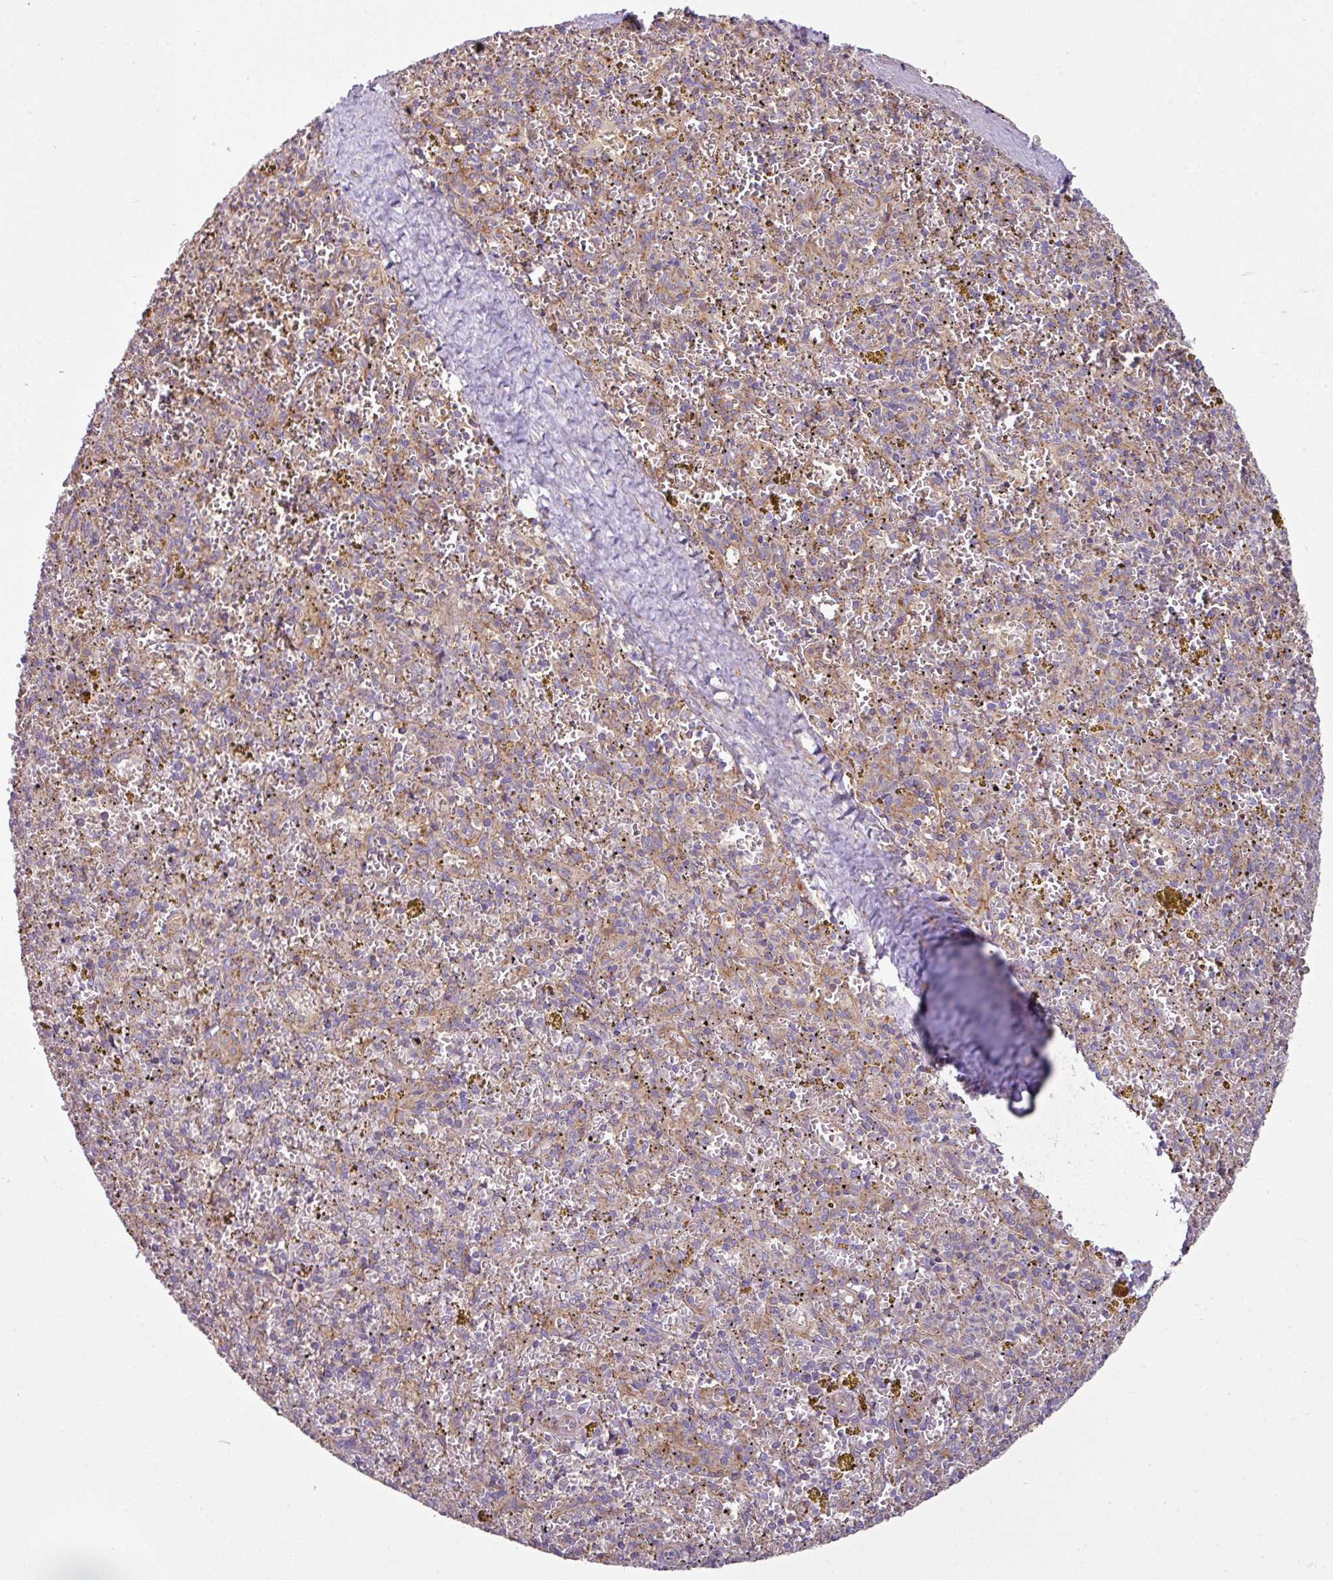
{"staining": {"intensity": "weak", "quantity": ">75%", "location": "cytoplasmic/membranous"}, "tissue": "spleen", "cell_type": "Cells in red pulp", "image_type": "normal", "snomed": [{"axis": "morphology", "description": "Normal tissue, NOS"}, {"axis": "topography", "description": "Spleen"}], "caption": "An image of human spleen stained for a protein displays weak cytoplasmic/membranous brown staining in cells in red pulp.", "gene": "XNDC1N", "patient": {"sex": "male", "age": 57}}